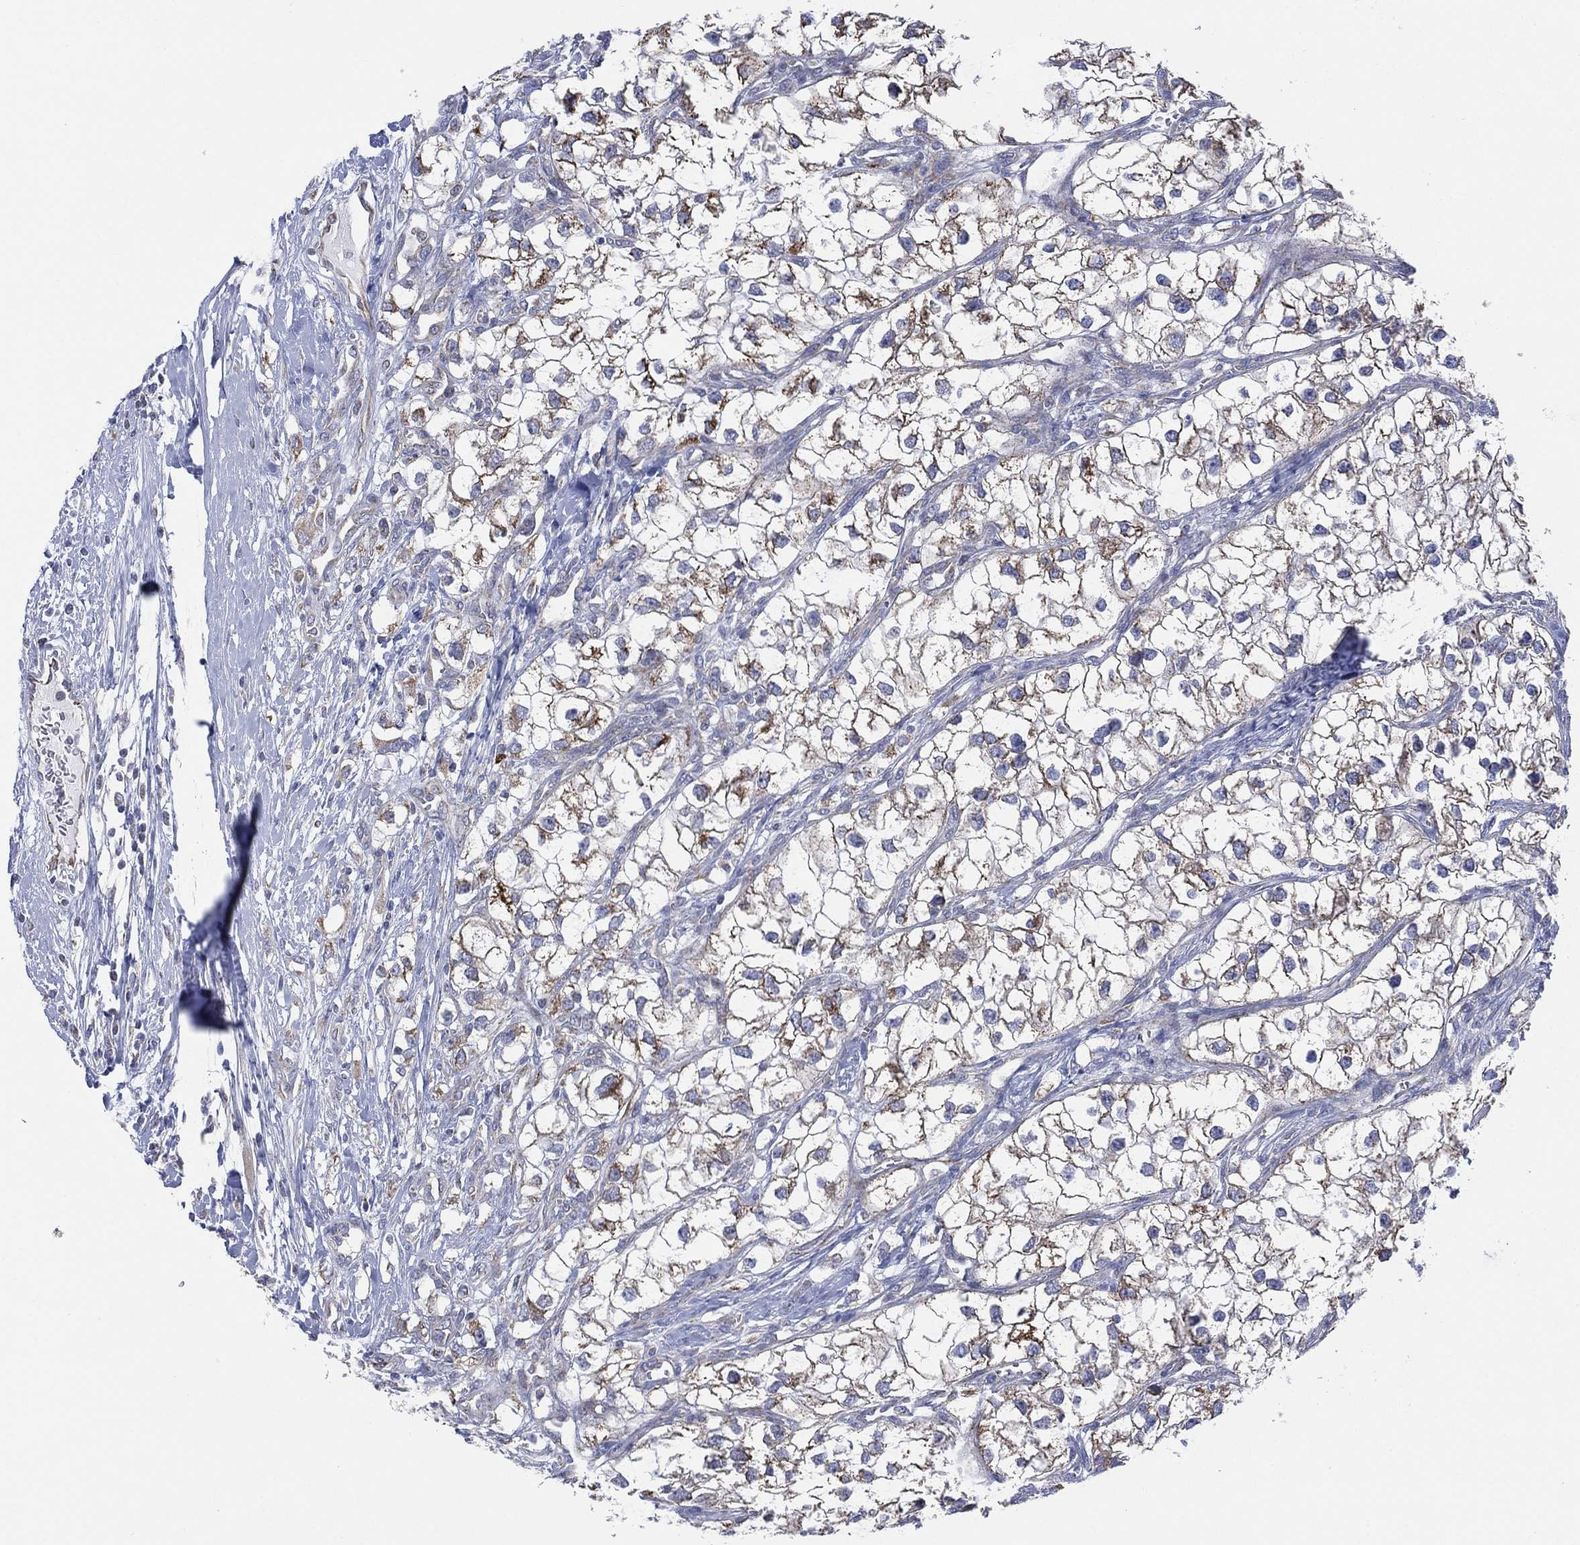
{"staining": {"intensity": "moderate", "quantity": "25%-75%", "location": "cytoplasmic/membranous"}, "tissue": "renal cancer", "cell_type": "Tumor cells", "image_type": "cancer", "snomed": [{"axis": "morphology", "description": "Adenocarcinoma, NOS"}, {"axis": "topography", "description": "Kidney"}], "caption": "Renal cancer (adenocarcinoma) was stained to show a protein in brown. There is medium levels of moderate cytoplasmic/membranous expression in about 25%-75% of tumor cells. (IHC, brightfield microscopy, high magnification).", "gene": "INA", "patient": {"sex": "male", "age": 59}}